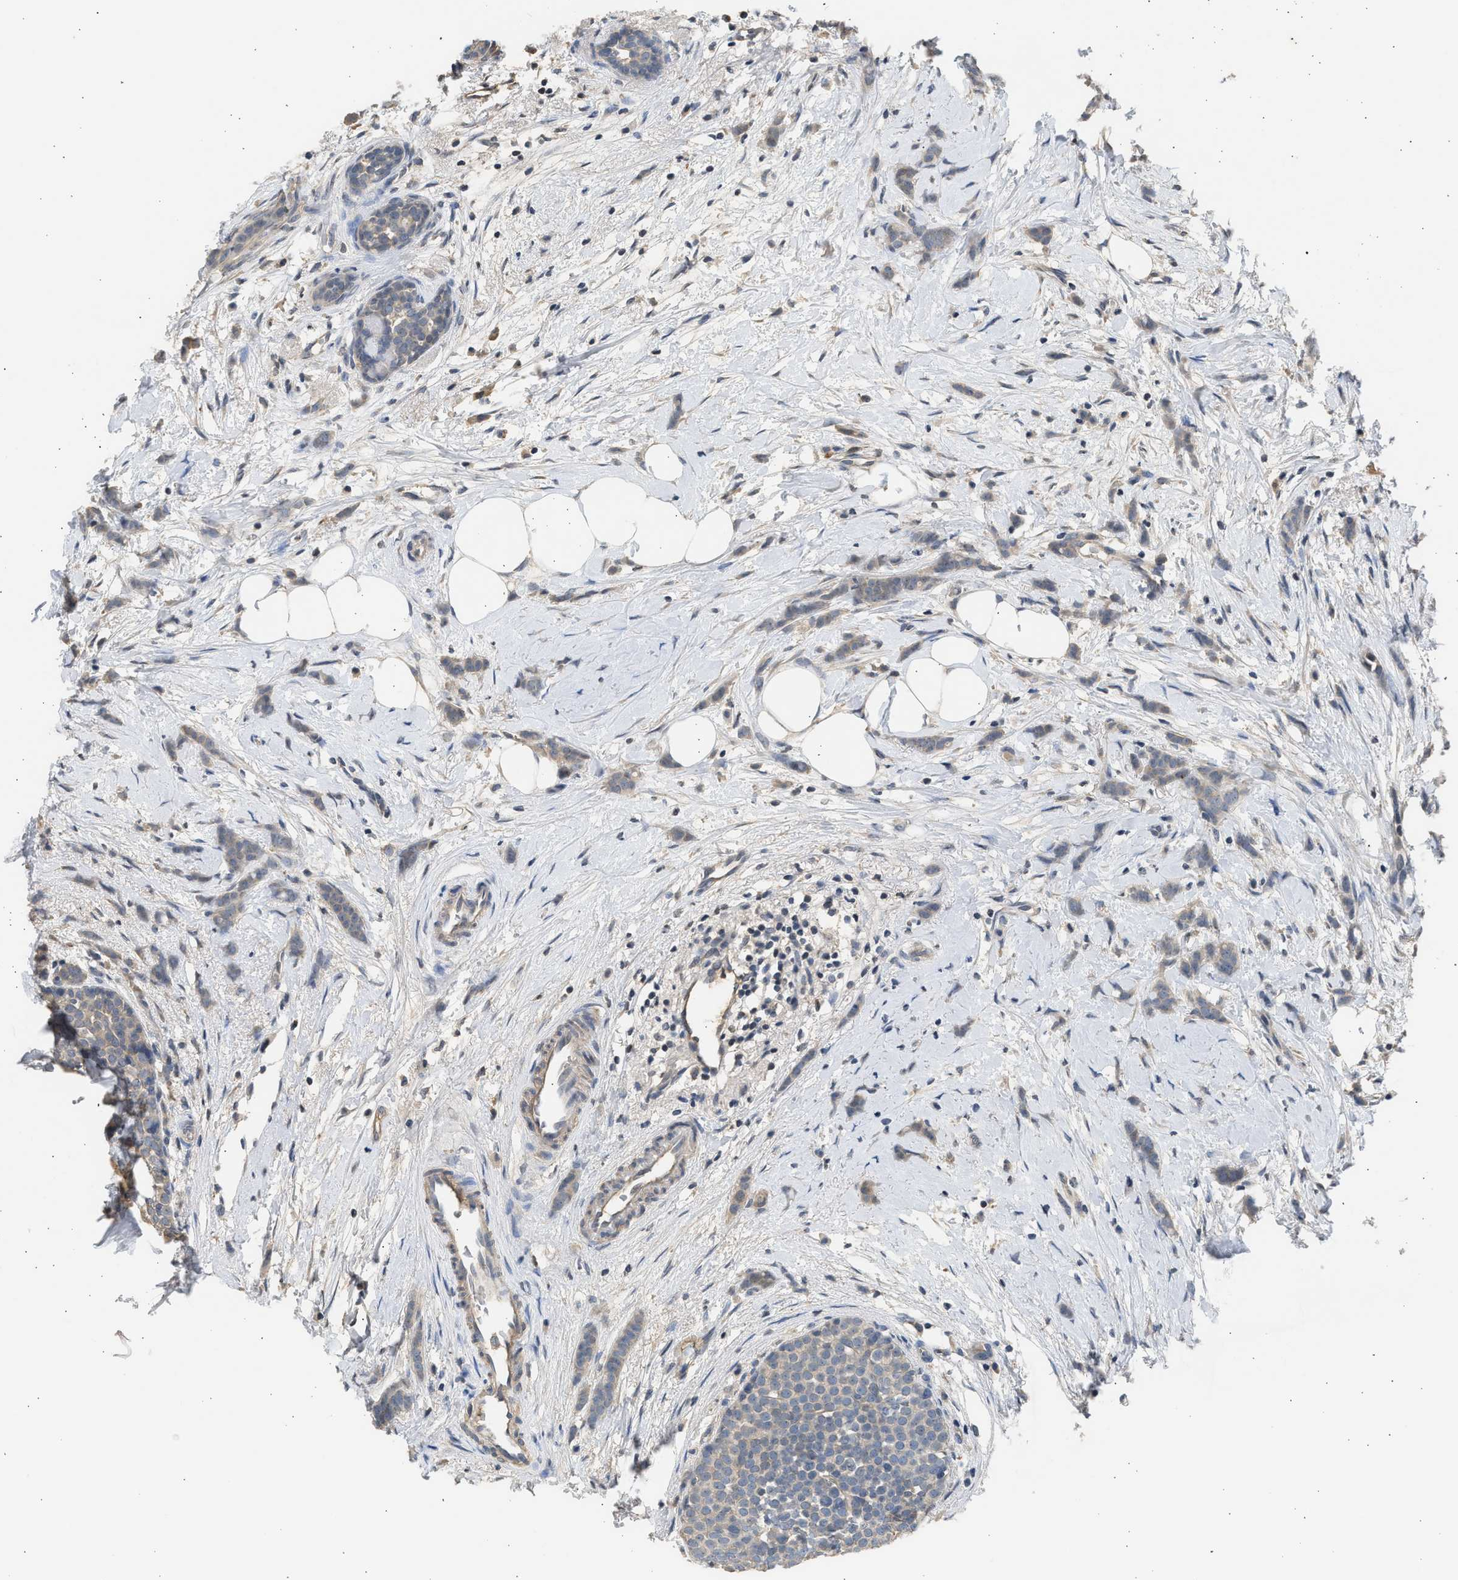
{"staining": {"intensity": "weak", "quantity": "25%-75%", "location": "cytoplasmic/membranous"}, "tissue": "breast cancer", "cell_type": "Tumor cells", "image_type": "cancer", "snomed": [{"axis": "morphology", "description": "Lobular carcinoma, in situ"}, {"axis": "morphology", "description": "Lobular carcinoma"}, {"axis": "topography", "description": "Breast"}], "caption": "This histopathology image reveals immunohistochemistry (IHC) staining of human breast lobular carcinoma in situ, with low weak cytoplasmic/membranous positivity in approximately 25%-75% of tumor cells.", "gene": "SULT2A1", "patient": {"sex": "female", "age": 41}}